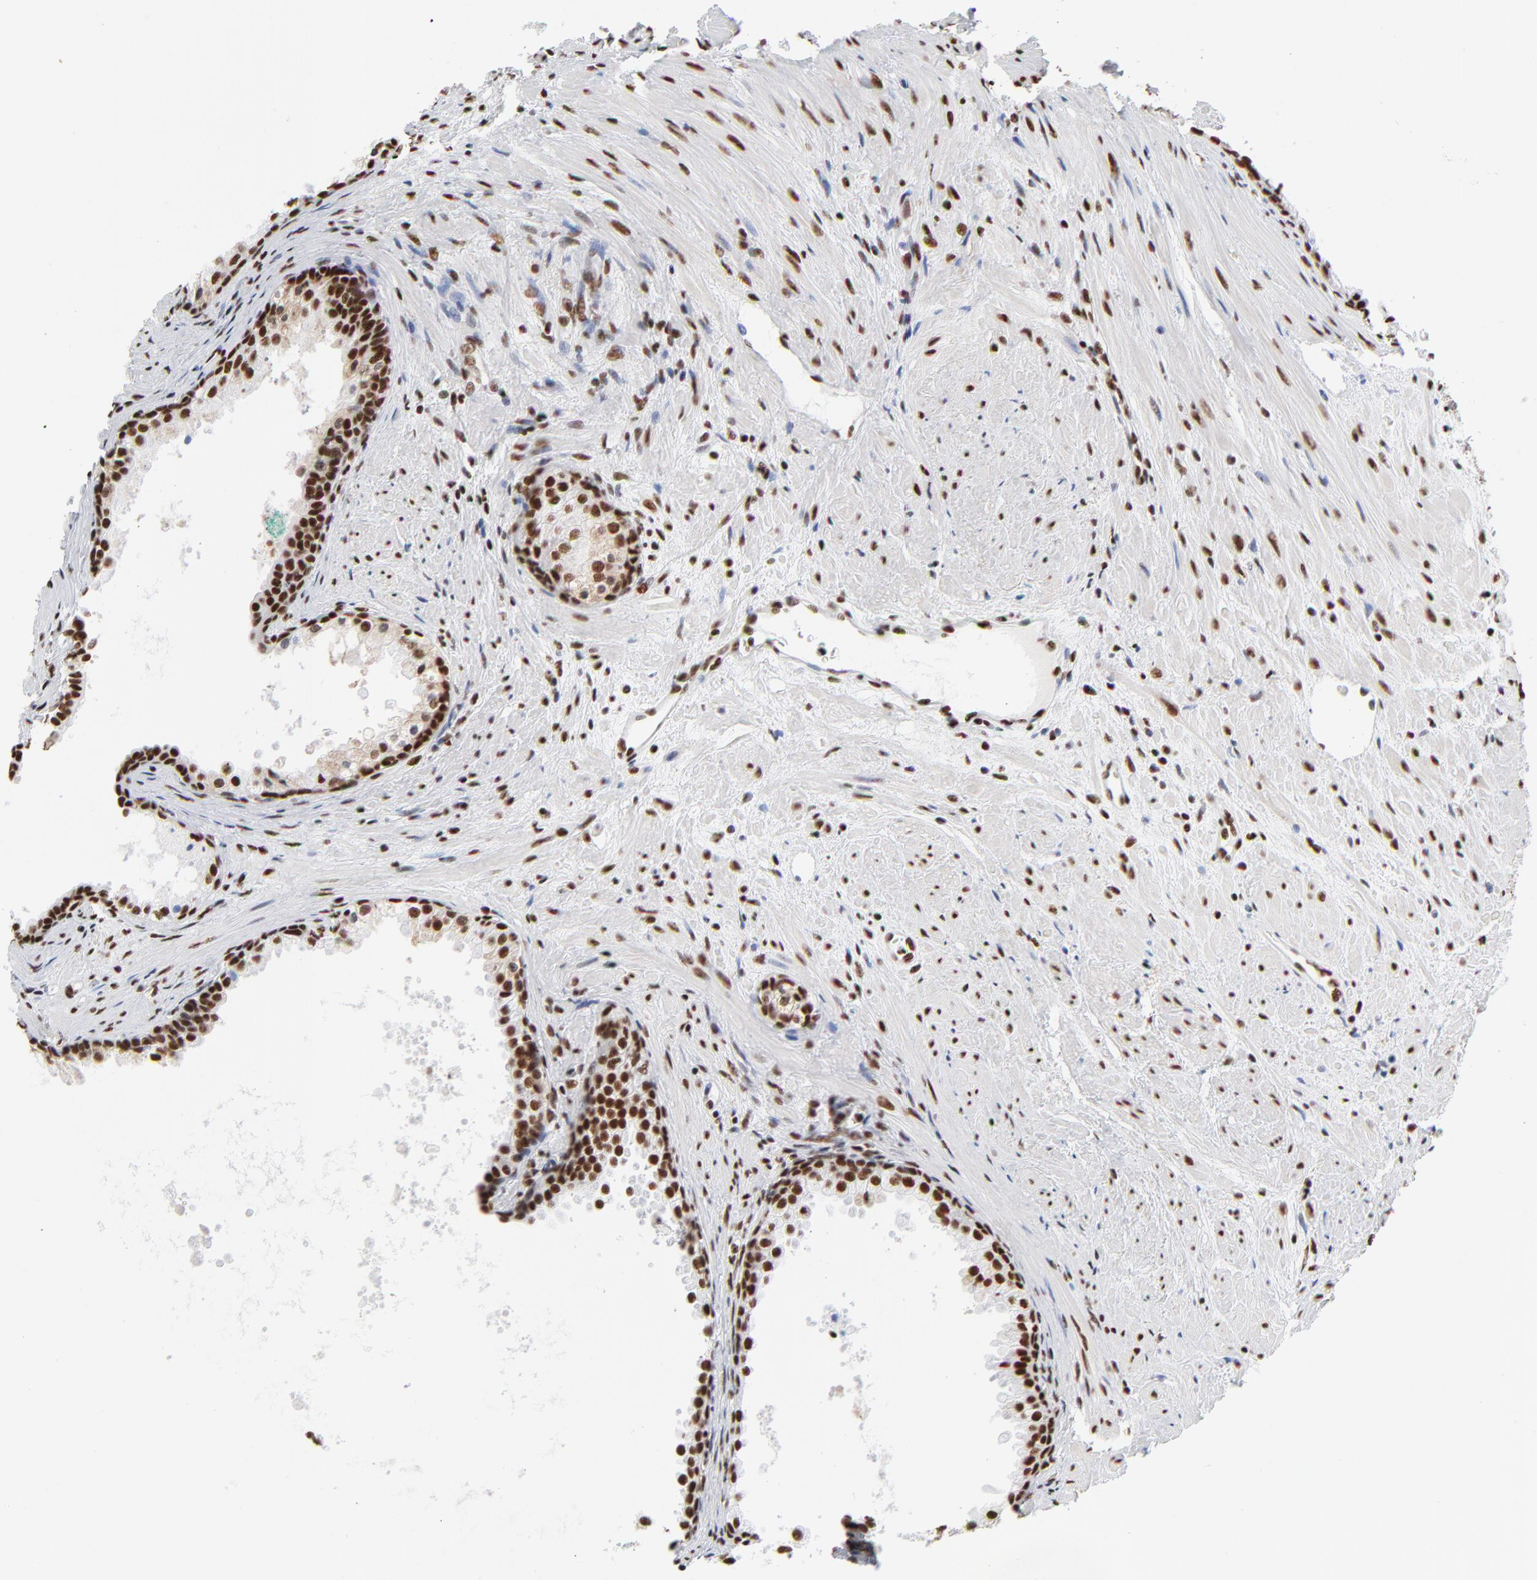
{"staining": {"intensity": "strong", "quantity": ">75%", "location": "cytoplasmic/membranous,nuclear"}, "tissue": "prostate cancer", "cell_type": "Tumor cells", "image_type": "cancer", "snomed": [{"axis": "morphology", "description": "Adenocarcinoma, Medium grade"}, {"axis": "topography", "description": "Prostate"}], "caption": "An image showing strong cytoplasmic/membranous and nuclear positivity in about >75% of tumor cells in prostate cancer, as visualized by brown immunohistochemical staining.", "gene": "CREB1", "patient": {"sex": "male", "age": 70}}